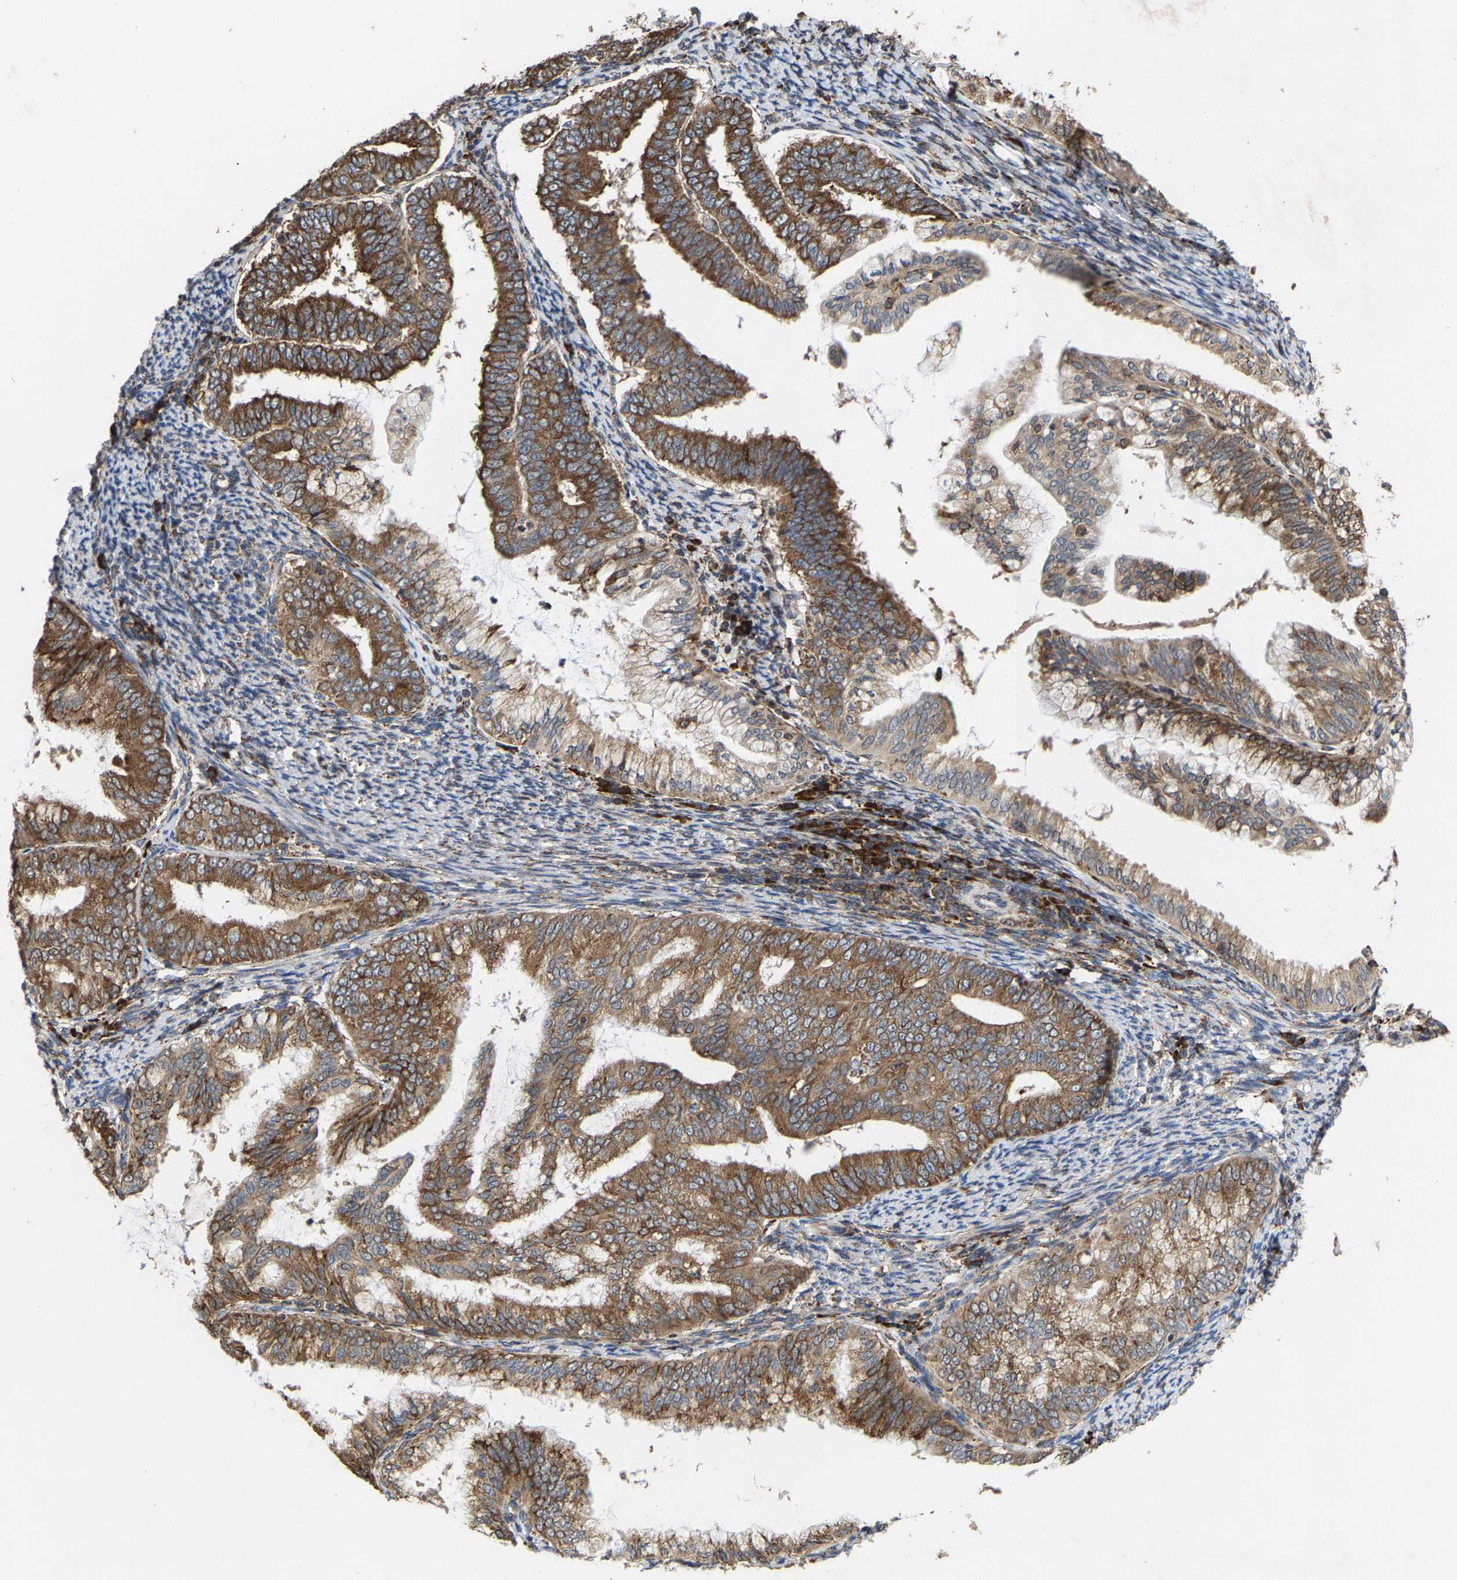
{"staining": {"intensity": "moderate", "quantity": ">75%", "location": "cytoplasmic/membranous"}, "tissue": "endometrial cancer", "cell_type": "Tumor cells", "image_type": "cancer", "snomed": [{"axis": "morphology", "description": "Adenocarcinoma, NOS"}, {"axis": "topography", "description": "Endometrium"}], "caption": "About >75% of tumor cells in endometrial cancer exhibit moderate cytoplasmic/membranous protein expression as visualized by brown immunohistochemical staining.", "gene": "FGD3", "patient": {"sex": "female", "age": 63}}